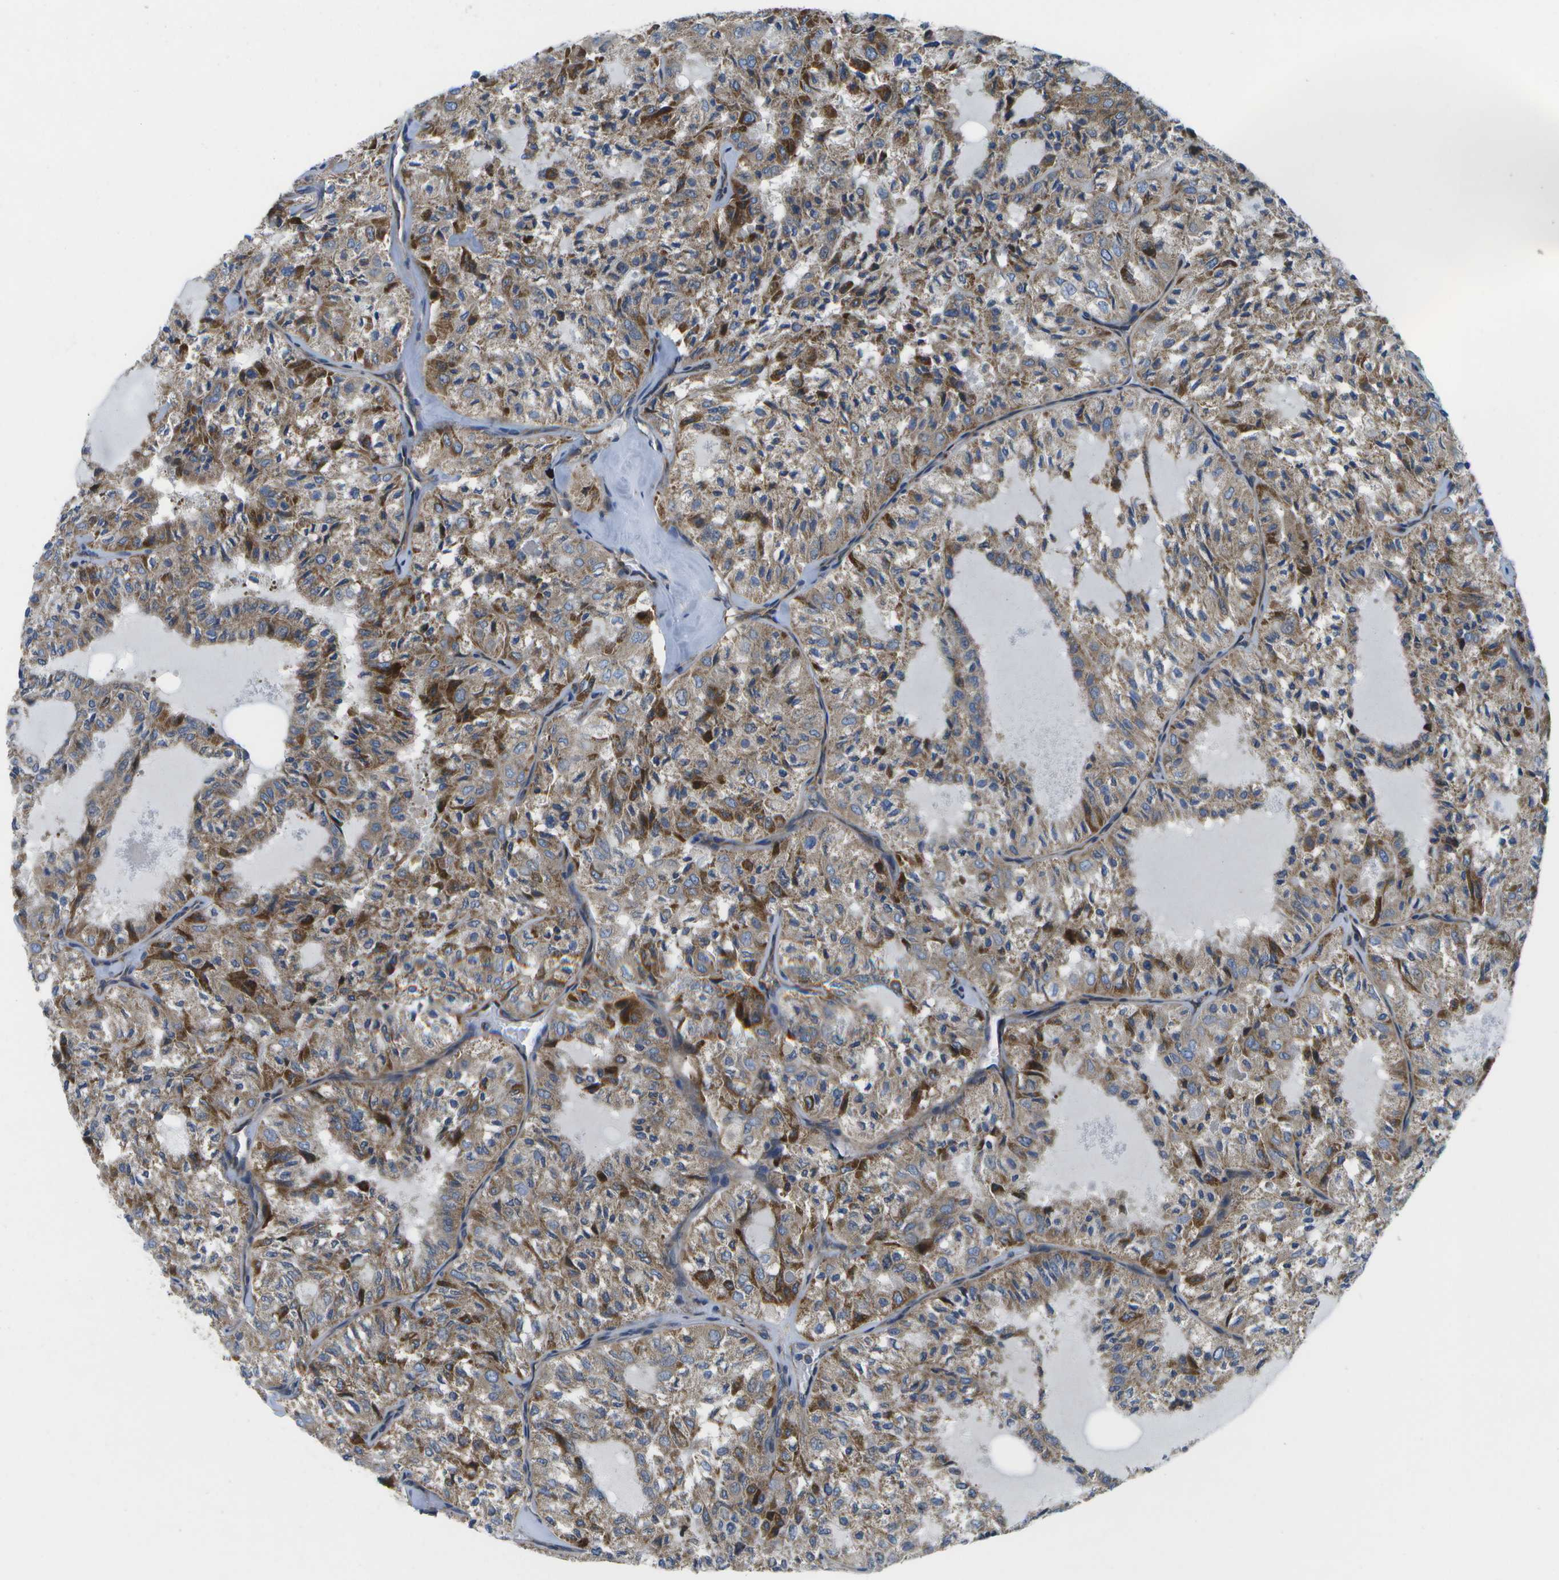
{"staining": {"intensity": "moderate", "quantity": ">75%", "location": "cytoplasmic/membranous"}, "tissue": "thyroid cancer", "cell_type": "Tumor cells", "image_type": "cancer", "snomed": [{"axis": "morphology", "description": "Follicular adenoma carcinoma, NOS"}, {"axis": "topography", "description": "Thyroid gland"}], "caption": "Protein expression by immunohistochemistry (IHC) exhibits moderate cytoplasmic/membranous expression in about >75% of tumor cells in thyroid cancer. (DAB = brown stain, brightfield microscopy at high magnification).", "gene": "GDF5", "patient": {"sex": "male", "age": 75}}